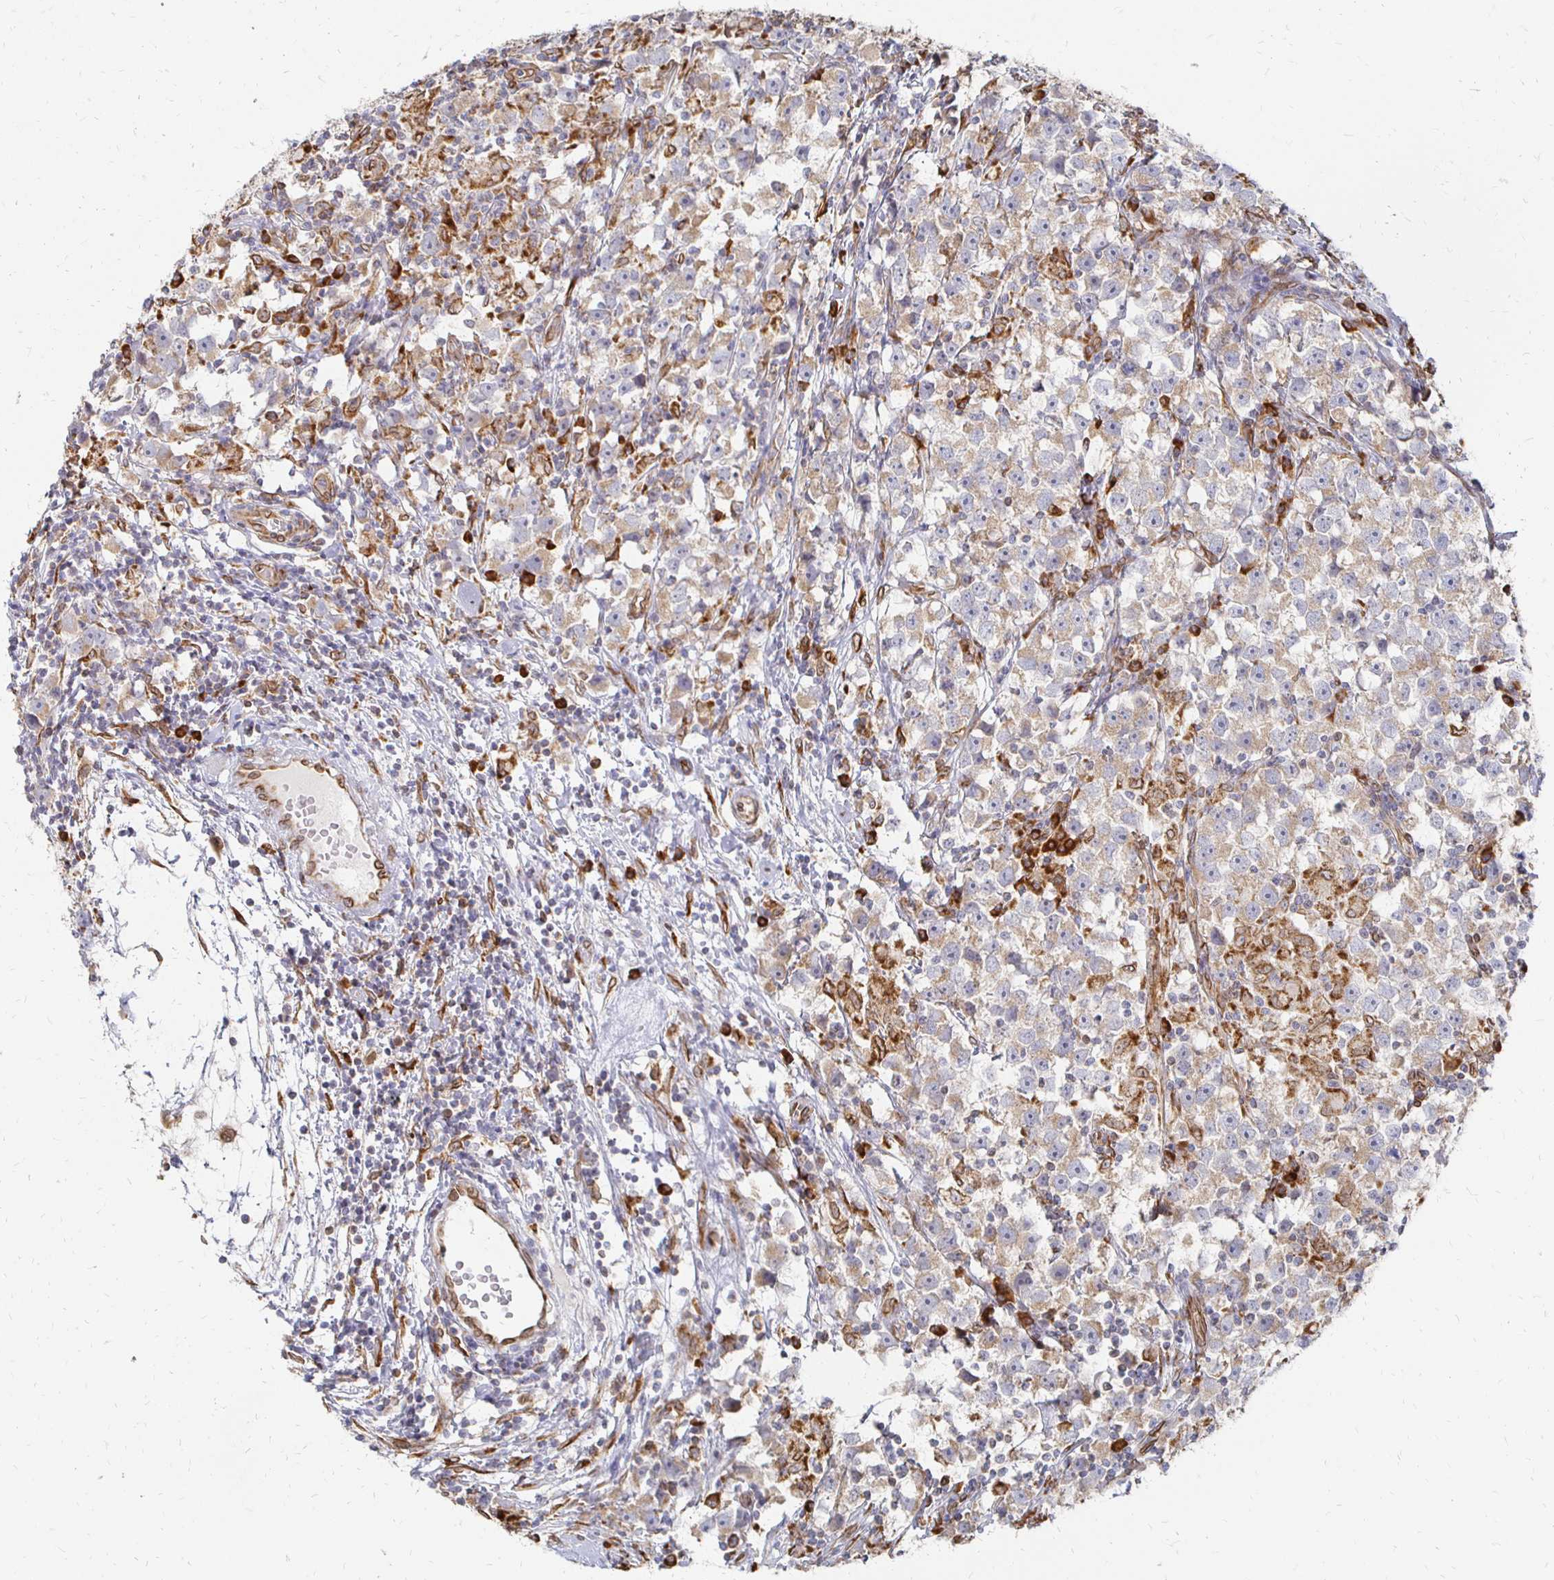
{"staining": {"intensity": "weak", "quantity": "25%-75%", "location": "cytoplasmic/membranous"}, "tissue": "testis cancer", "cell_type": "Tumor cells", "image_type": "cancer", "snomed": [{"axis": "morphology", "description": "Seminoma, NOS"}, {"axis": "topography", "description": "Testis"}], "caption": "Immunohistochemistry image of human seminoma (testis) stained for a protein (brown), which demonstrates low levels of weak cytoplasmic/membranous staining in about 25%-75% of tumor cells.", "gene": "PELI3", "patient": {"sex": "male", "age": 33}}